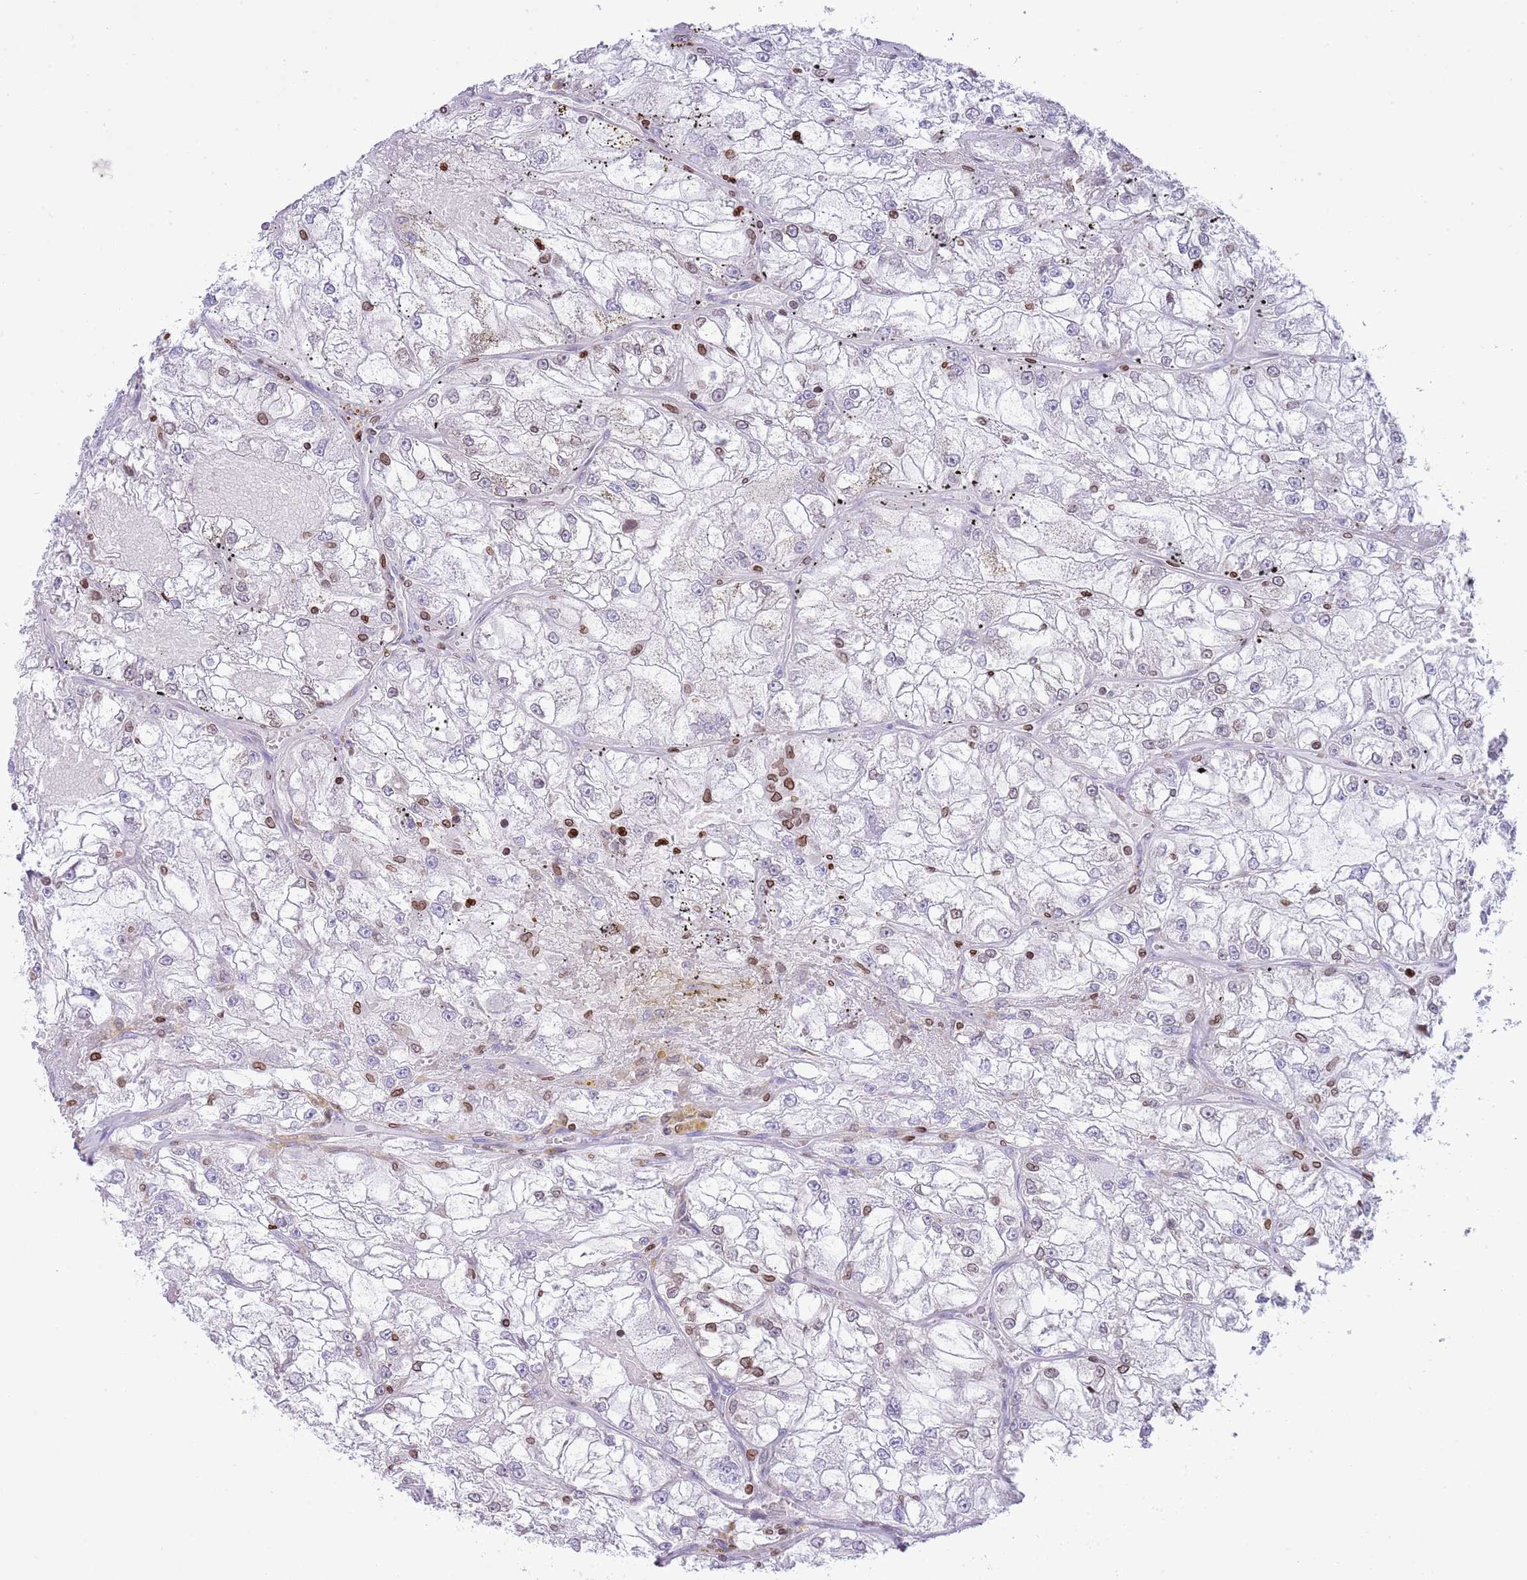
{"staining": {"intensity": "negative", "quantity": "none", "location": "none"}, "tissue": "renal cancer", "cell_type": "Tumor cells", "image_type": "cancer", "snomed": [{"axis": "morphology", "description": "Adenocarcinoma, NOS"}, {"axis": "topography", "description": "Kidney"}], "caption": "A high-resolution micrograph shows IHC staining of renal adenocarcinoma, which shows no significant positivity in tumor cells. The staining was performed using DAB (3,3'-diaminobenzidine) to visualize the protein expression in brown, while the nuclei were stained in blue with hematoxylin (Magnification: 20x).", "gene": "LBR", "patient": {"sex": "female", "age": 72}}